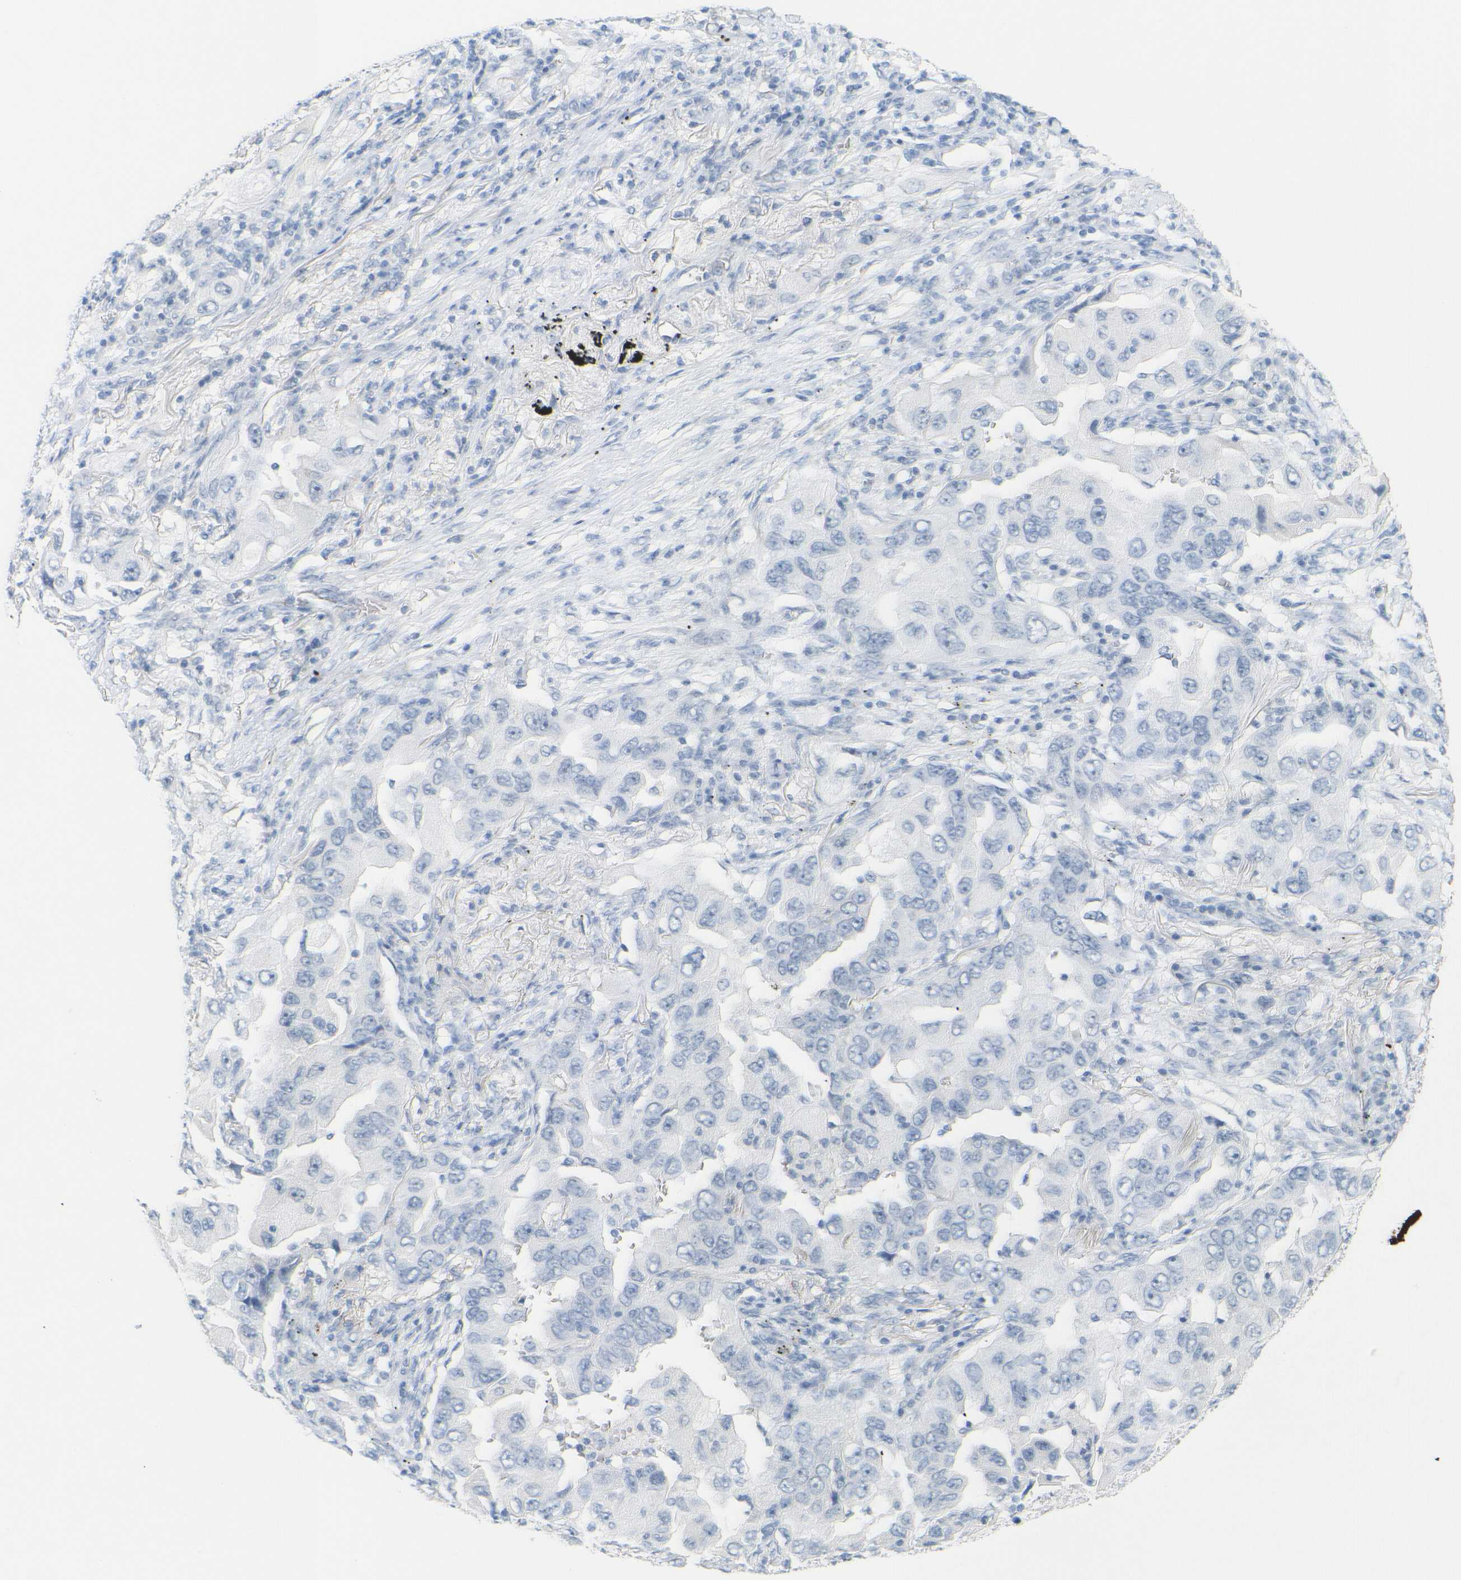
{"staining": {"intensity": "negative", "quantity": "none", "location": "none"}, "tissue": "lung cancer", "cell_type": "Tumor cells", "image_type": "cancer", "snomed": [{"axis": "morphology", "description": "Adenocarcinoma, NOS"}, {"axis": "topography", "description": "Lung"}], "caption": "This is an IHC histopathology image of lung adenocarcinoma. There is no expression in tumor cells.", "gene": "OPN1SW", "patient": {"sex": "female", "age": 65}}